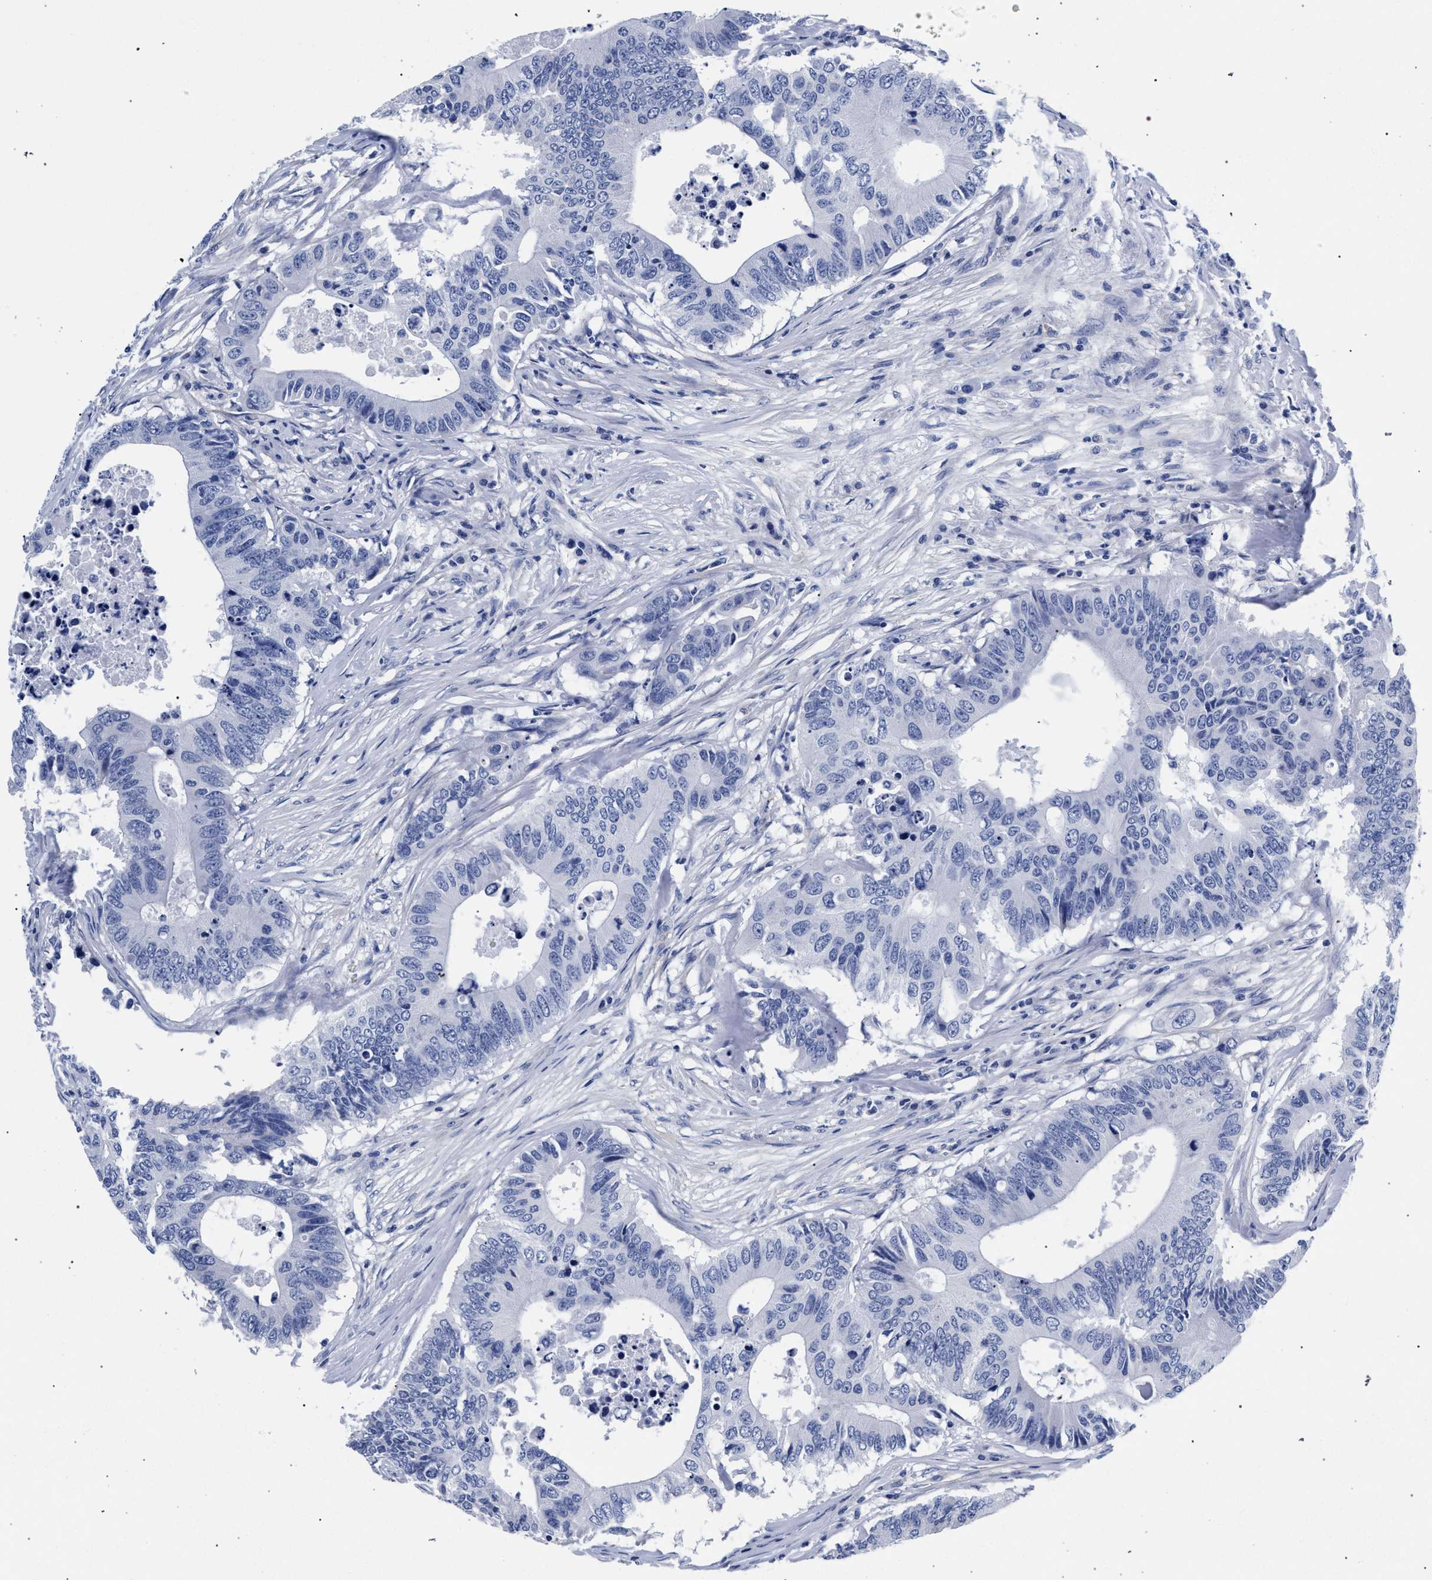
{"staining": {"intensity": "negative", "quantity": "none", "location": "none"}, "tissue": "colorectal cancer", "cell_type": "Tumor cells", "image_type": "cancer", "snomed": [{"axis": "morphology", "description": "Adenocarcinoma, NOS"}, {"axis": "topography", "description": "Colon"}], "caption": "High power microscopy photomicrograph of an immunohistochemistry (IHC) micrograph of colorectal cancer, revealing no significant staining in tumor cells.", "gene": "AKAP4", "patient": {"sex": "male", "age": 71}}